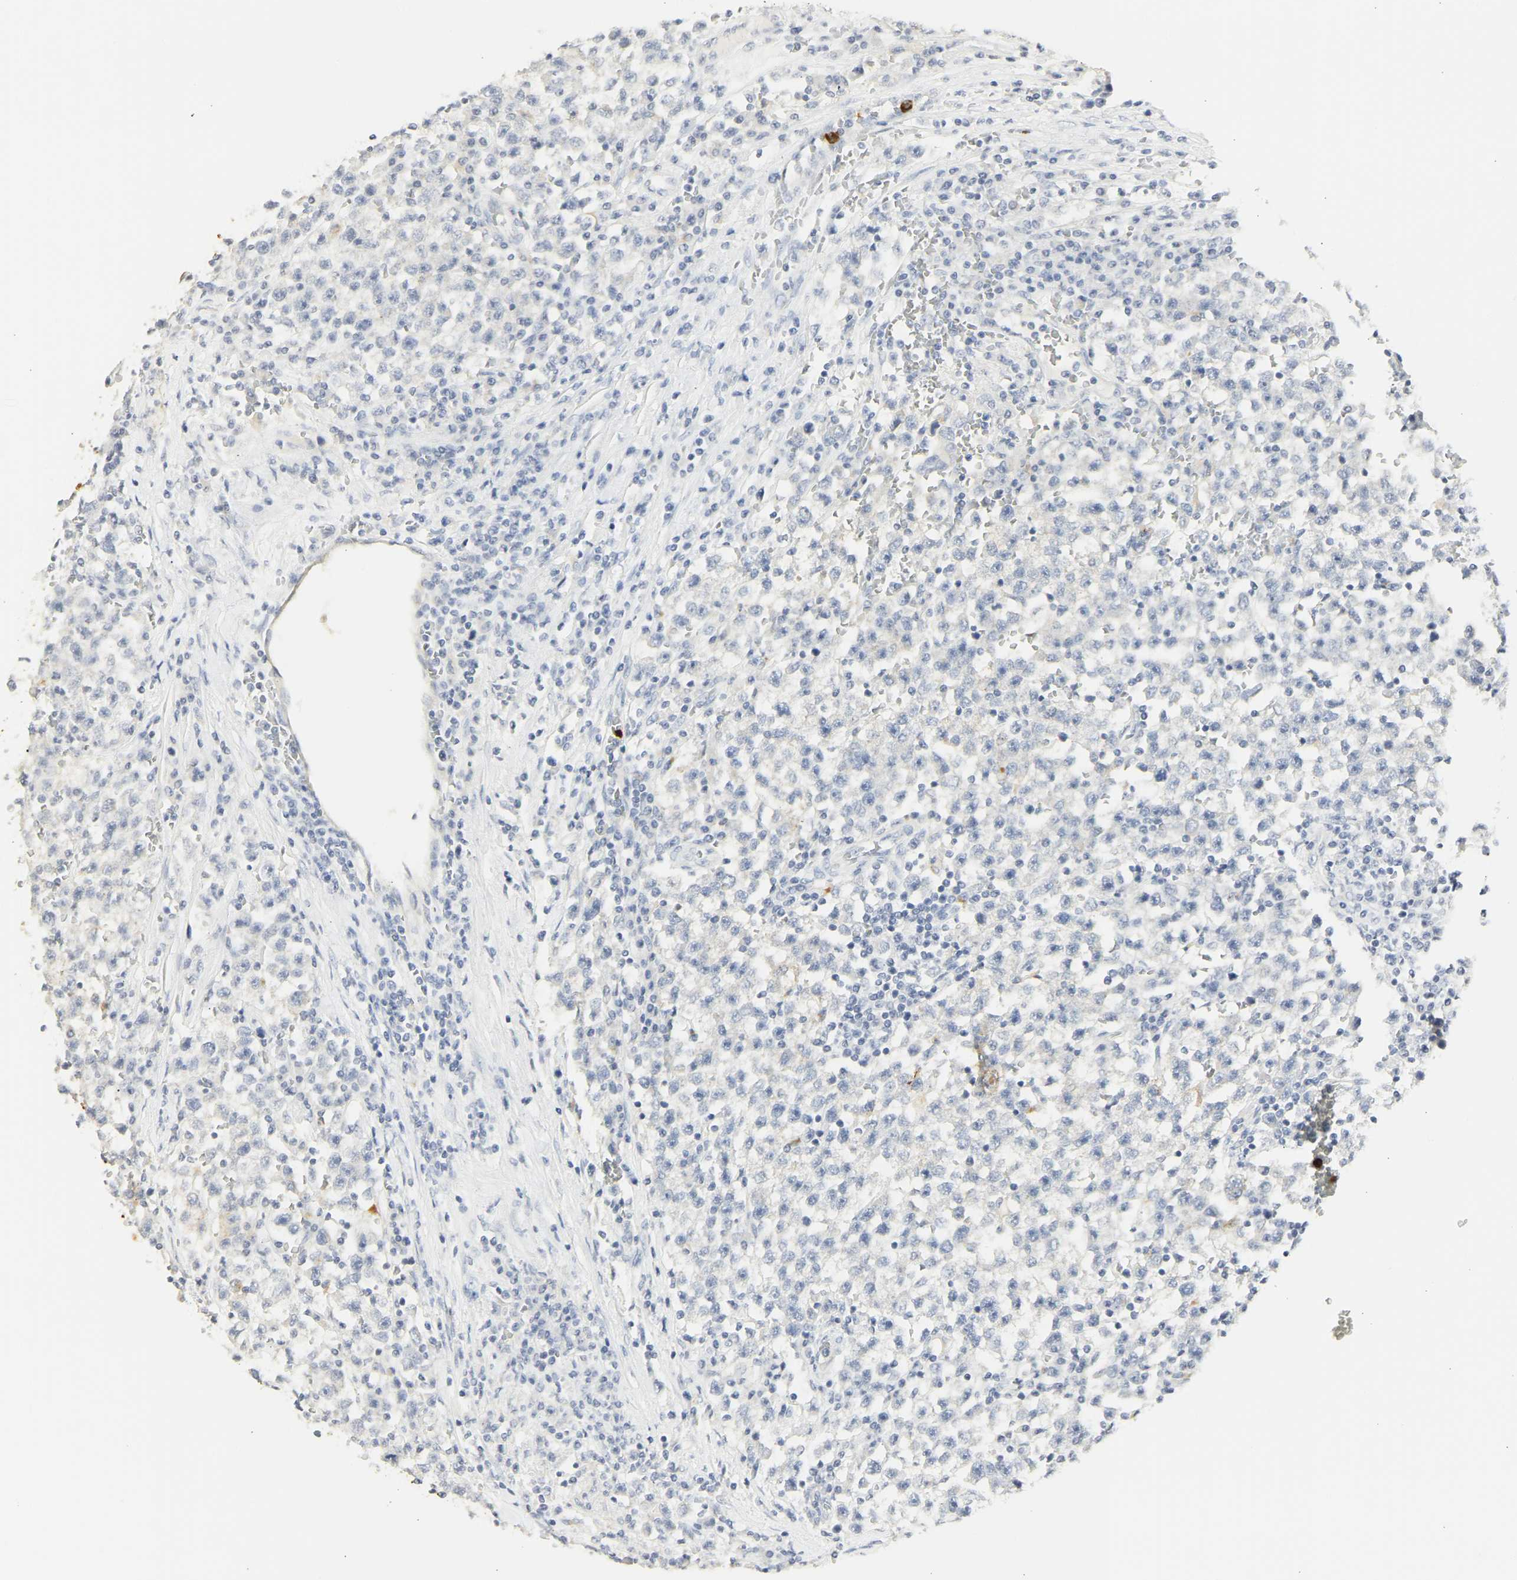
{"staining": {"intensity": "negative", "quantity": "none", "location": "none"}, "tissue": "testis cancer", "cell_type": "Tumor cells", "image_type": "cancer", "snomed": [{"axis": "morphology", "description": "Seminoma, NOS"}, {"axis": "topography", "description": "Testis"}], "caption": "The immunohistochemistry photomicrograph has no significant positivity in tumor cells of testis cancer (seminoma) tissue.", "gene": "CEACAM5", "patient": {"sex": "male", "age": 22}}